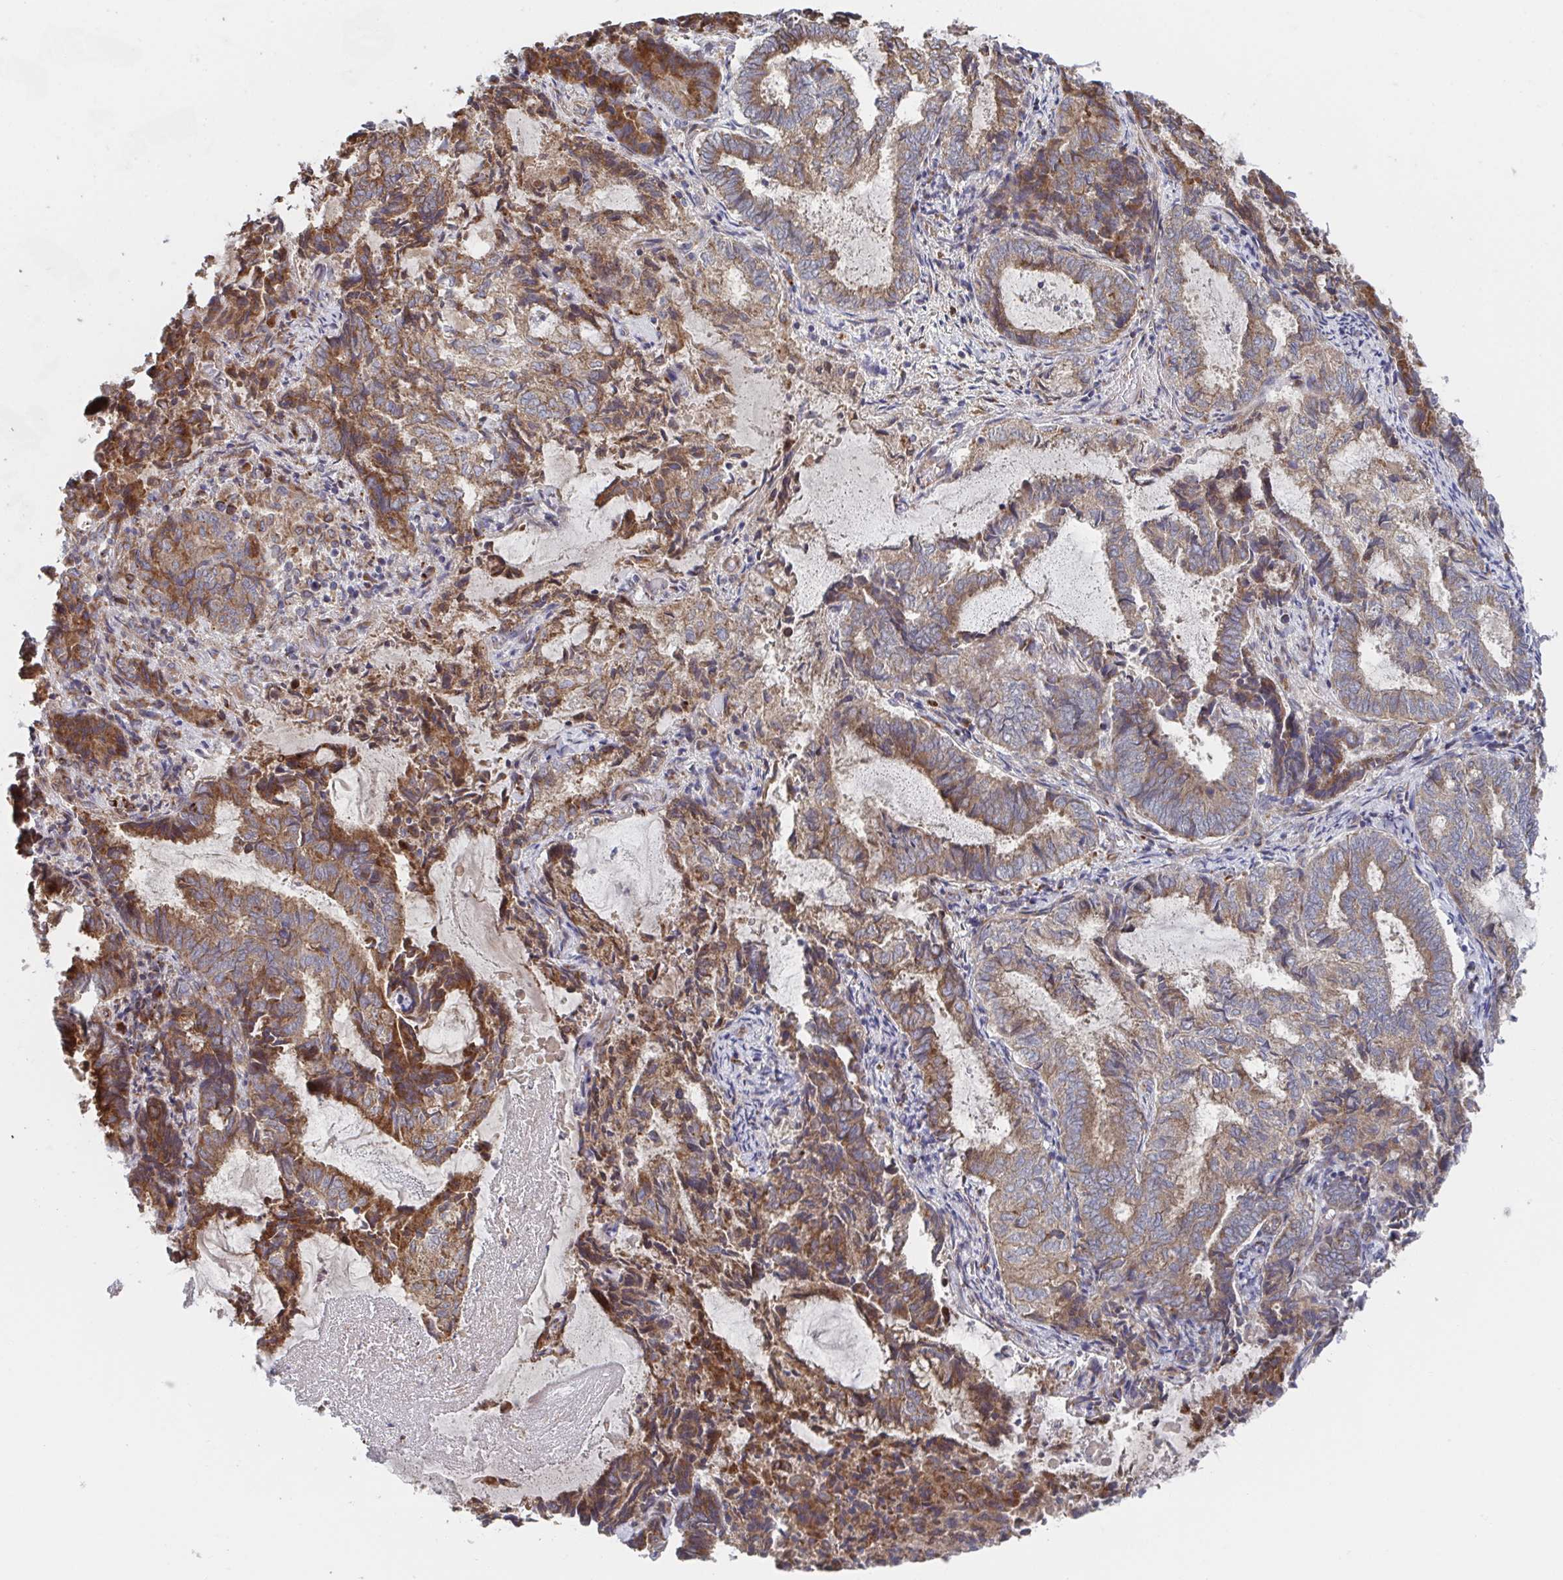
{"staining": {"intensity": "strong", "quantity": "25%-75%", "location": "cytoplasmic/membranous"}, "tissue": "endometrial cancer", "cell_type": "Tumor cells", "image_type": "cancer", "snomed": [{"axis": "morphology", "description": "Adenocarcinoma, NOS"}, {"axis": "topography", "description": "Endometrium"}], "caption": "High-magnification brightfield microscopy of endometrial cancer stained with DAB (brown) and counterstained with hematoxylin (blue). tumor cells exhibit strong cytoplasmic/membranous expression is appreciated in about25%-75% of cells.", "gene": "FJX1", "patient": {"sex": "female", "age": 80}}